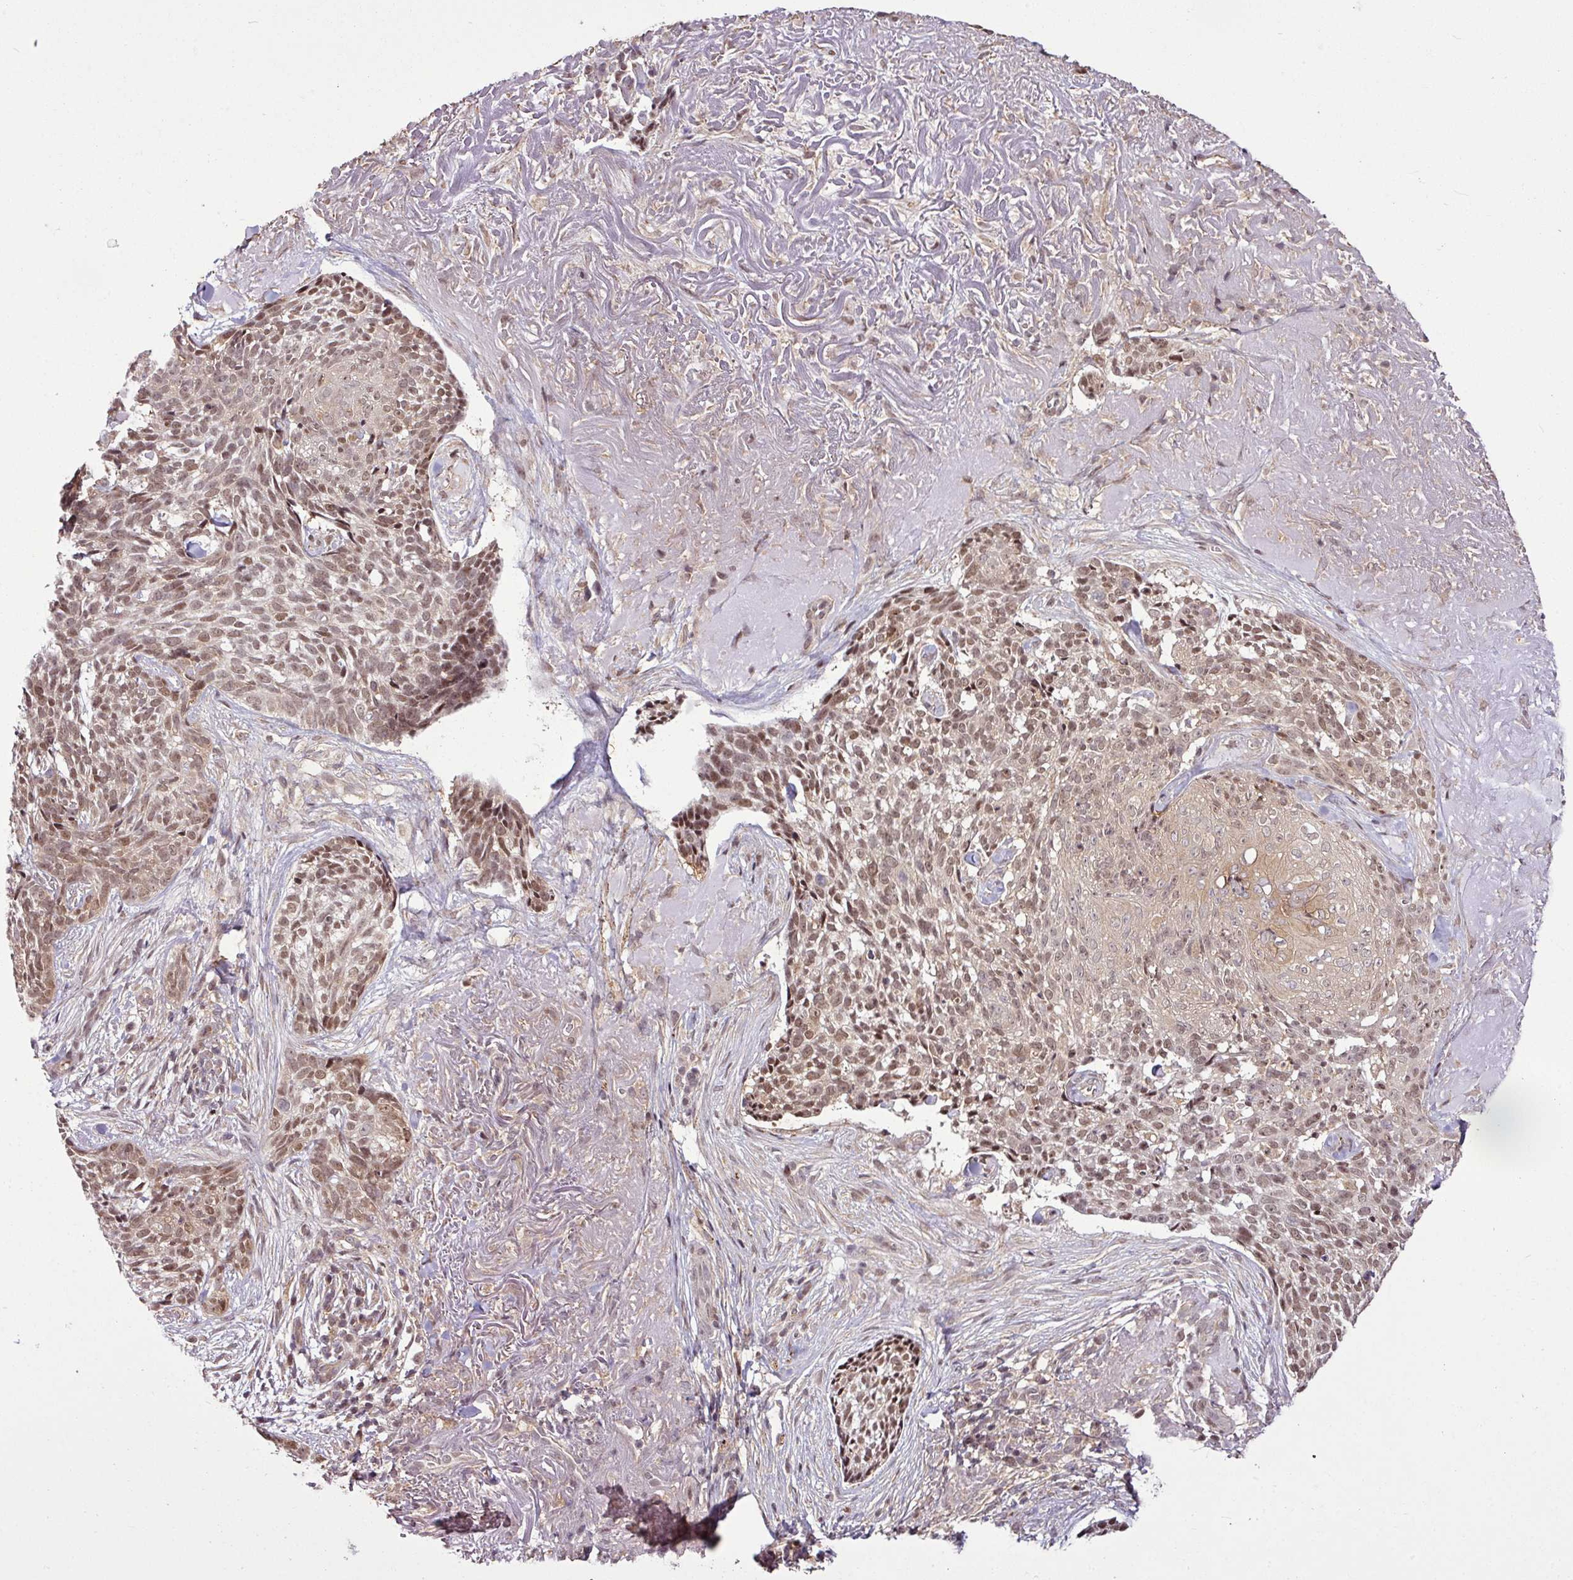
{"staining": {"intensity": "moderate", "quantity": ">75%", "location": "nuclear"}, "tissue": "skin cancer", "cell_type": "Tumor cells", "image_type": "cancer", "snomed": [{"axis": "morphology", "description": "Basal cell carcinoma"}, {"axis": "topography", "description": "Skin"}, {"axis": "topography", "description": "Skin of face"}], "caption": "Immunohistochemical staining of human skin cancer displays moderate nuclear protein positivity in approximately >75% of tumor cells.", "gene": "ITPKC", "patient": {"sex": "female", "age": 95}}